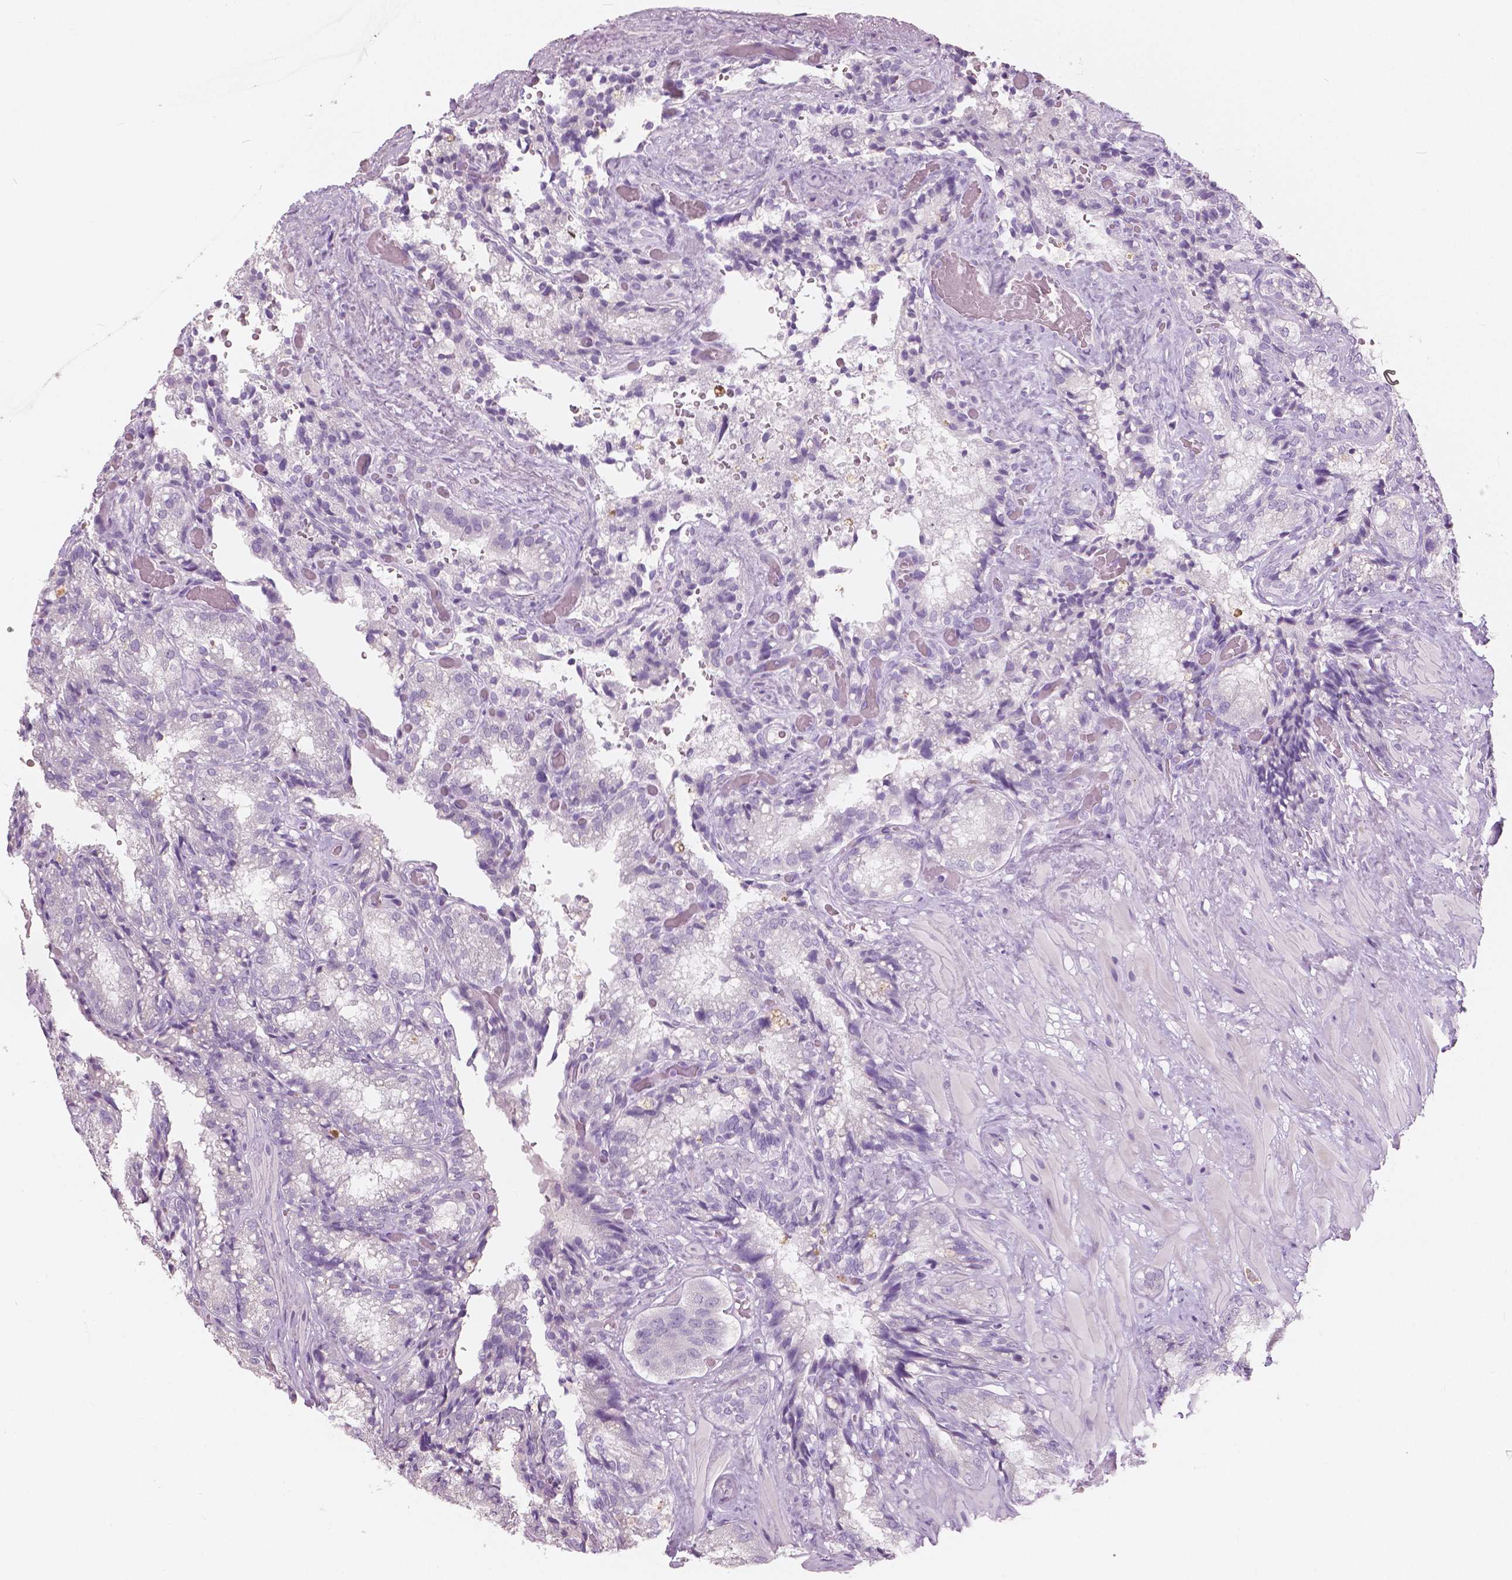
{"staining": {"intensity": "negative", "quantity": "none", "location": "none"}, "tissue": "seminal vesicle", "cell_type": "Glandular cells", "image_type": "normal", "snomed": [{"axis": "morphology", "description": "Normal tissue, NOS"}, {"axis": "topography", "description": "Seminal veicle"}], "caption": "Immunohistochemistry micrograph of unremarkable seminal vesicle: human seminal vesicle stained with DAB reveals no significant protein staining in glandular cells.", "gene": "A4GNT", "patient": {"sex": "male", "age": 57}}